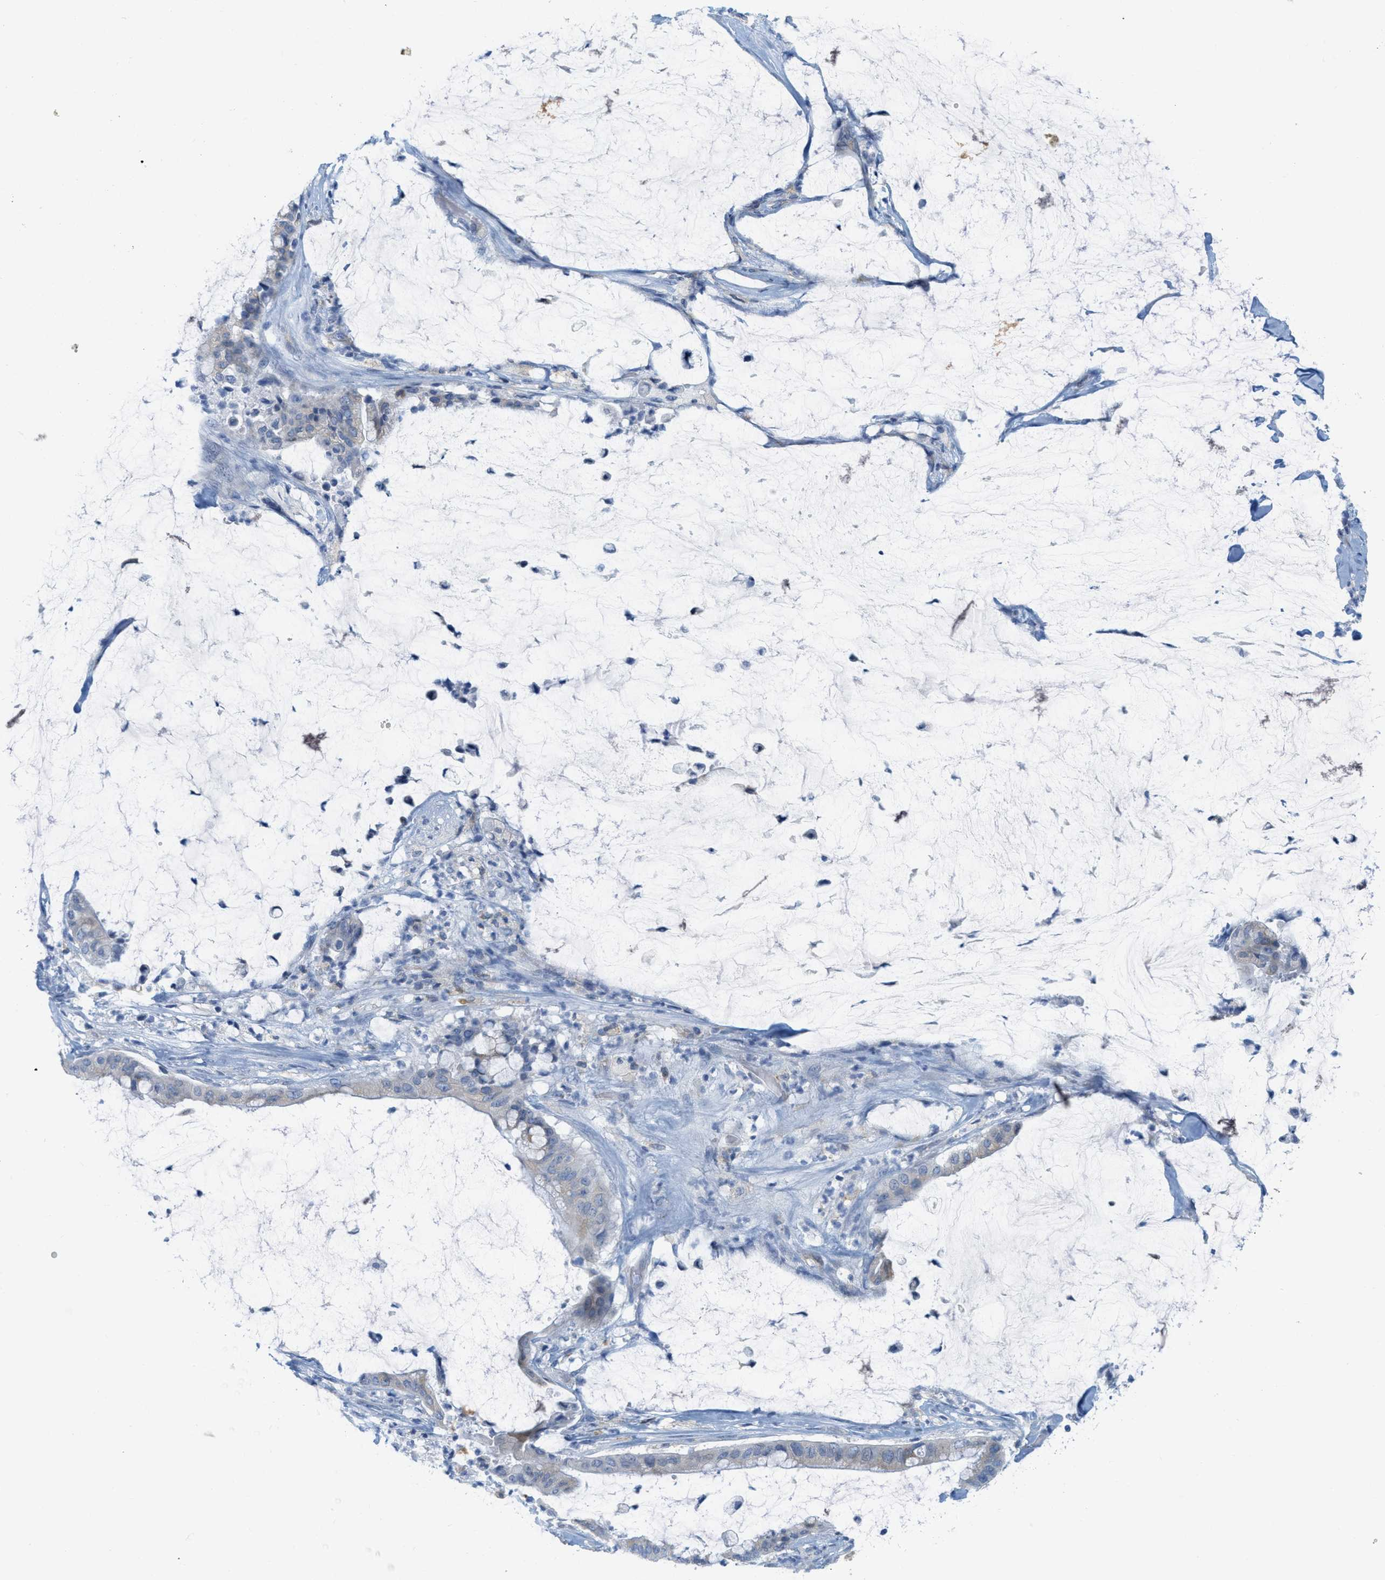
{"staining": {"intensity": "negative", "quantity": "none", "location": "none"}, "tissue": "pancreatic cancer", "cell_type": "Tumor cells", "image_type": "cancer", "snomed": [{"axis": "morphology", "description": "Adenocarcinoma, NOS"}, {"axis": "topography", "description": "Pancreas"}], "caption": "High magnification brightfield microscopy of adenocarcinoma (pancreatic) stained with DAB (3,3'-diaminobenzidine) (brown) and counterstained with hematoxylin (blue): tumor cells show no significant expression.", "gene": "TEX264", "patient": {"sex": "male", "age": 41}}